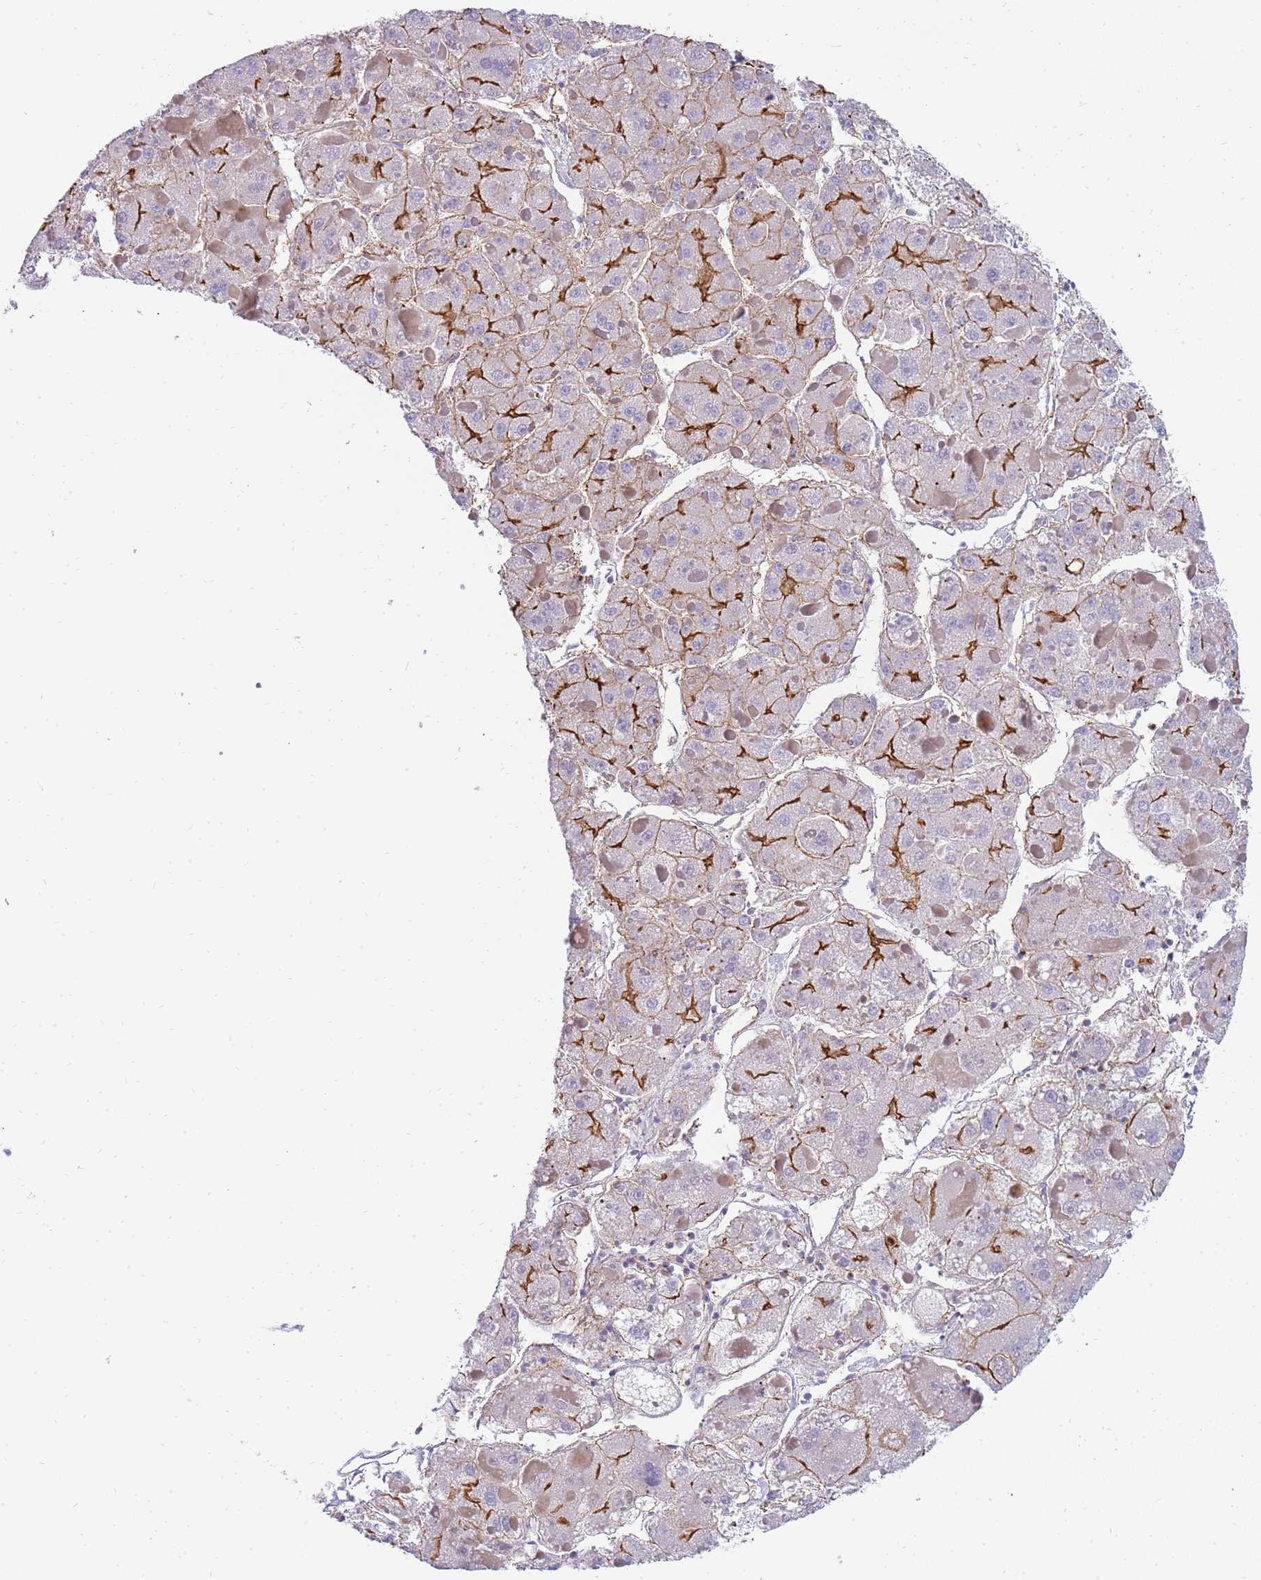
{"staining": {"intensity": "strong", "quantity": "<25%", "location": "cytoplasmic/membranous"}, "tissue": "liver cancer", "cell_type": "Tumor cells", "image_type": "cancer", "snomed": [{"axis": "morphology", "description": "Carcinoma, Hepatocellular, NOS"}, {"axis": "topography", "description": "Liver"}], "caption": "A high-resolution histopathology image shows IHC staining of liver cancer (hepatocellular carcinoma), which shows strong cytoplasmic/membranous expression in about <25% of tumor cells. (DAB = brown stain, brightfield microscopy at high magnification).", "gene": "GFRAL", "patient": {"sex": "female", "age": 73}}